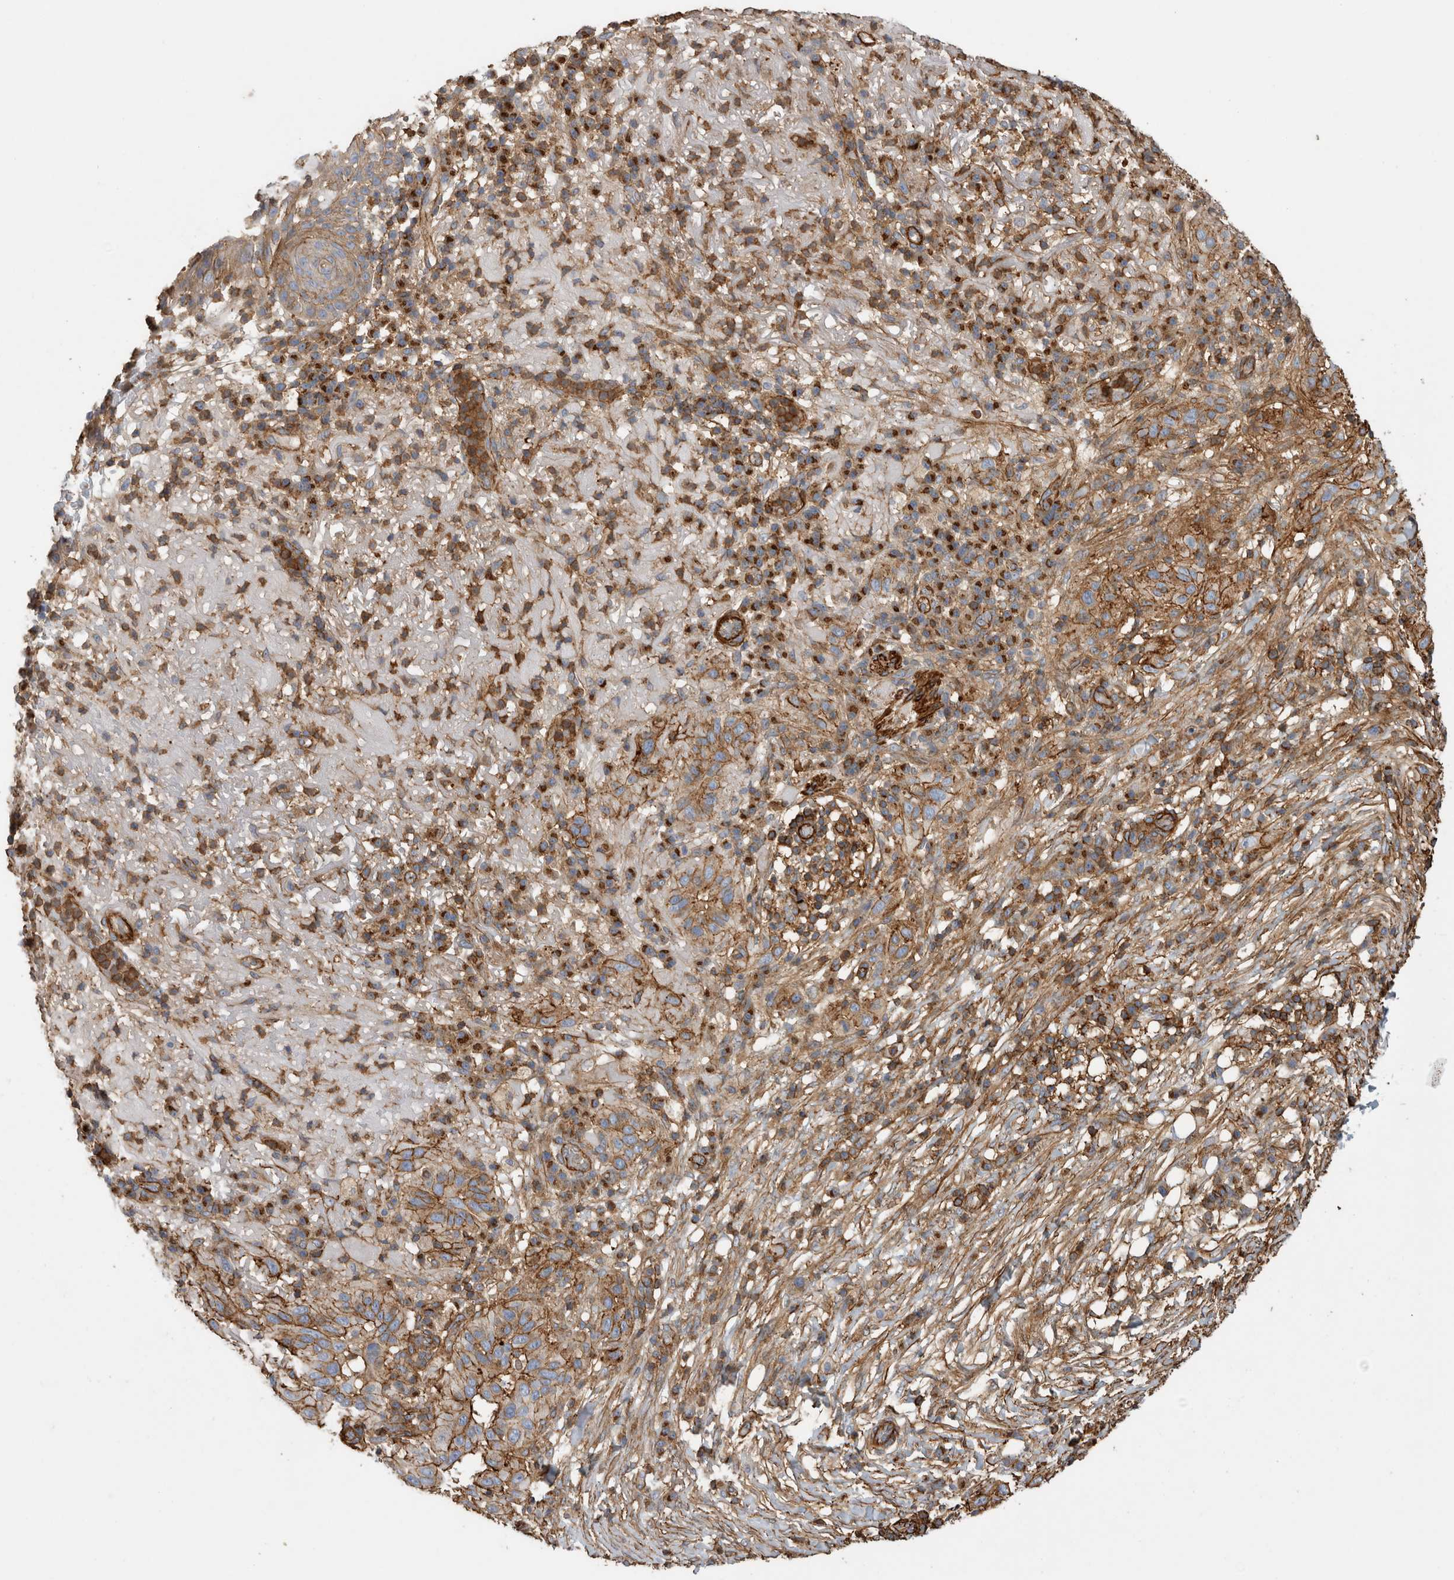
{"staining": {"intensity": "moderate", "quantity": ">75%", "location": "cytoplasmic/membranous"}, "tissue": "skin cancer", "cell_type": "Tumor cells", "image_type": "cancer", "snomed": [{"axis": "morphology", "description": "Normal tissue, NOS"}, {"axis": "morphology", "description": "Squamous cell carcinoma, NOS"}, {"axis": "topography", "description": "Skin"}], "caption": "Approximately >75% of tumor cells in skin cancer demonstrate moderate cytoplasmic/membranous protein positivity as visualized by brown immunohistochemical staining.", "gene": "GPER1", "patient": {"sex": "female", "age": 96}}